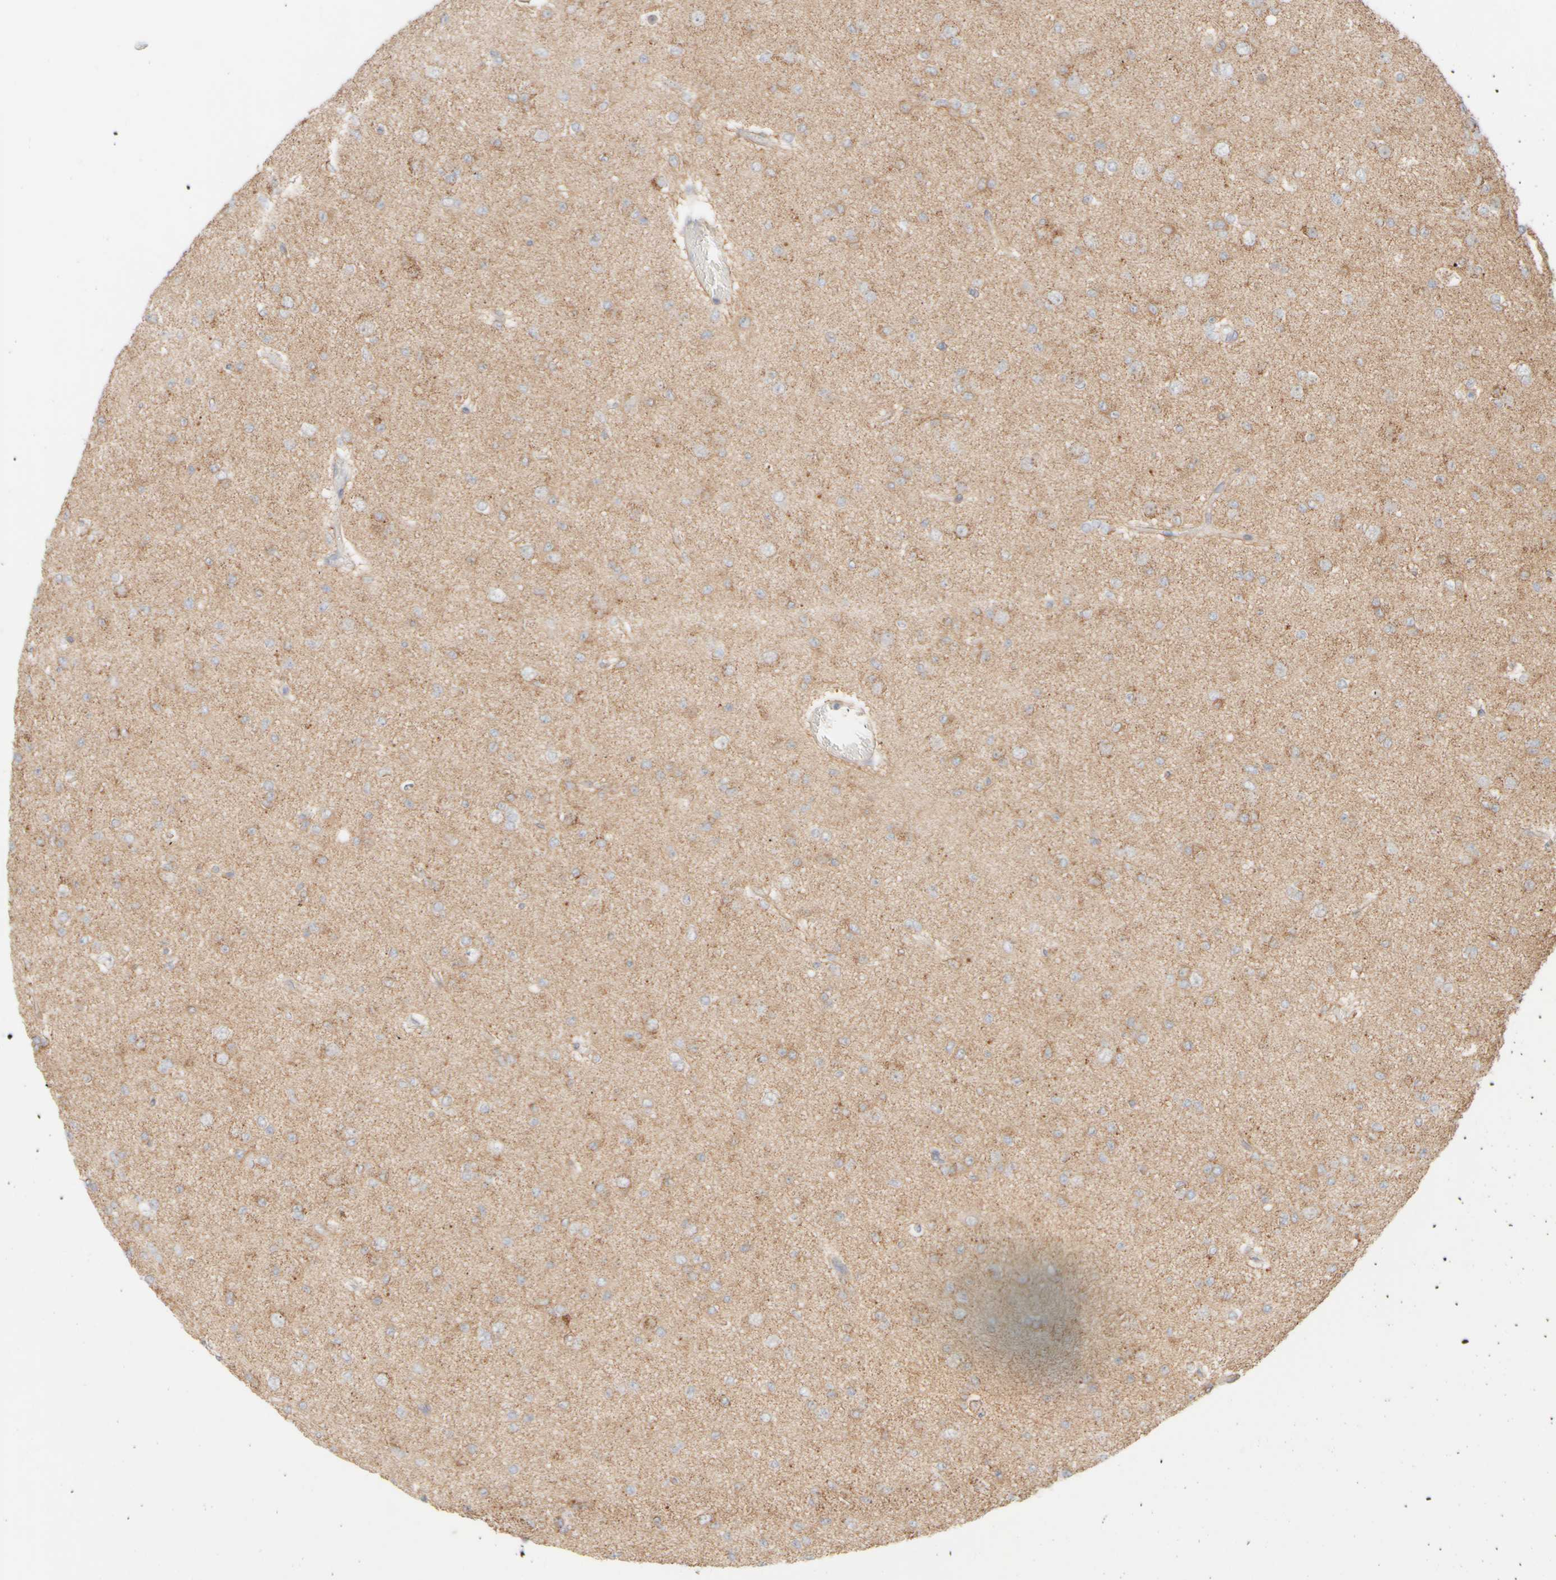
{"staining": {"intensity": "moderate", "quantity": ">75%", "location": "cytoplasmic/membranous"}, "tissue": "glioma", "cell_type": "Tumor cells", "image_type": "cancer", "snomed": [{"axis": "morphology", "description": "Glioma, malignant, Low grade"}, {"axis": "topography", "description": "Brain"}], "caption": "A micrograph of human glioma stained for a protein exhibits moderate cytoplasmic/membranous brown staining in tumor cells.", "gene": "PPM1K", "patient": {"sex": "female", "age": 22}}